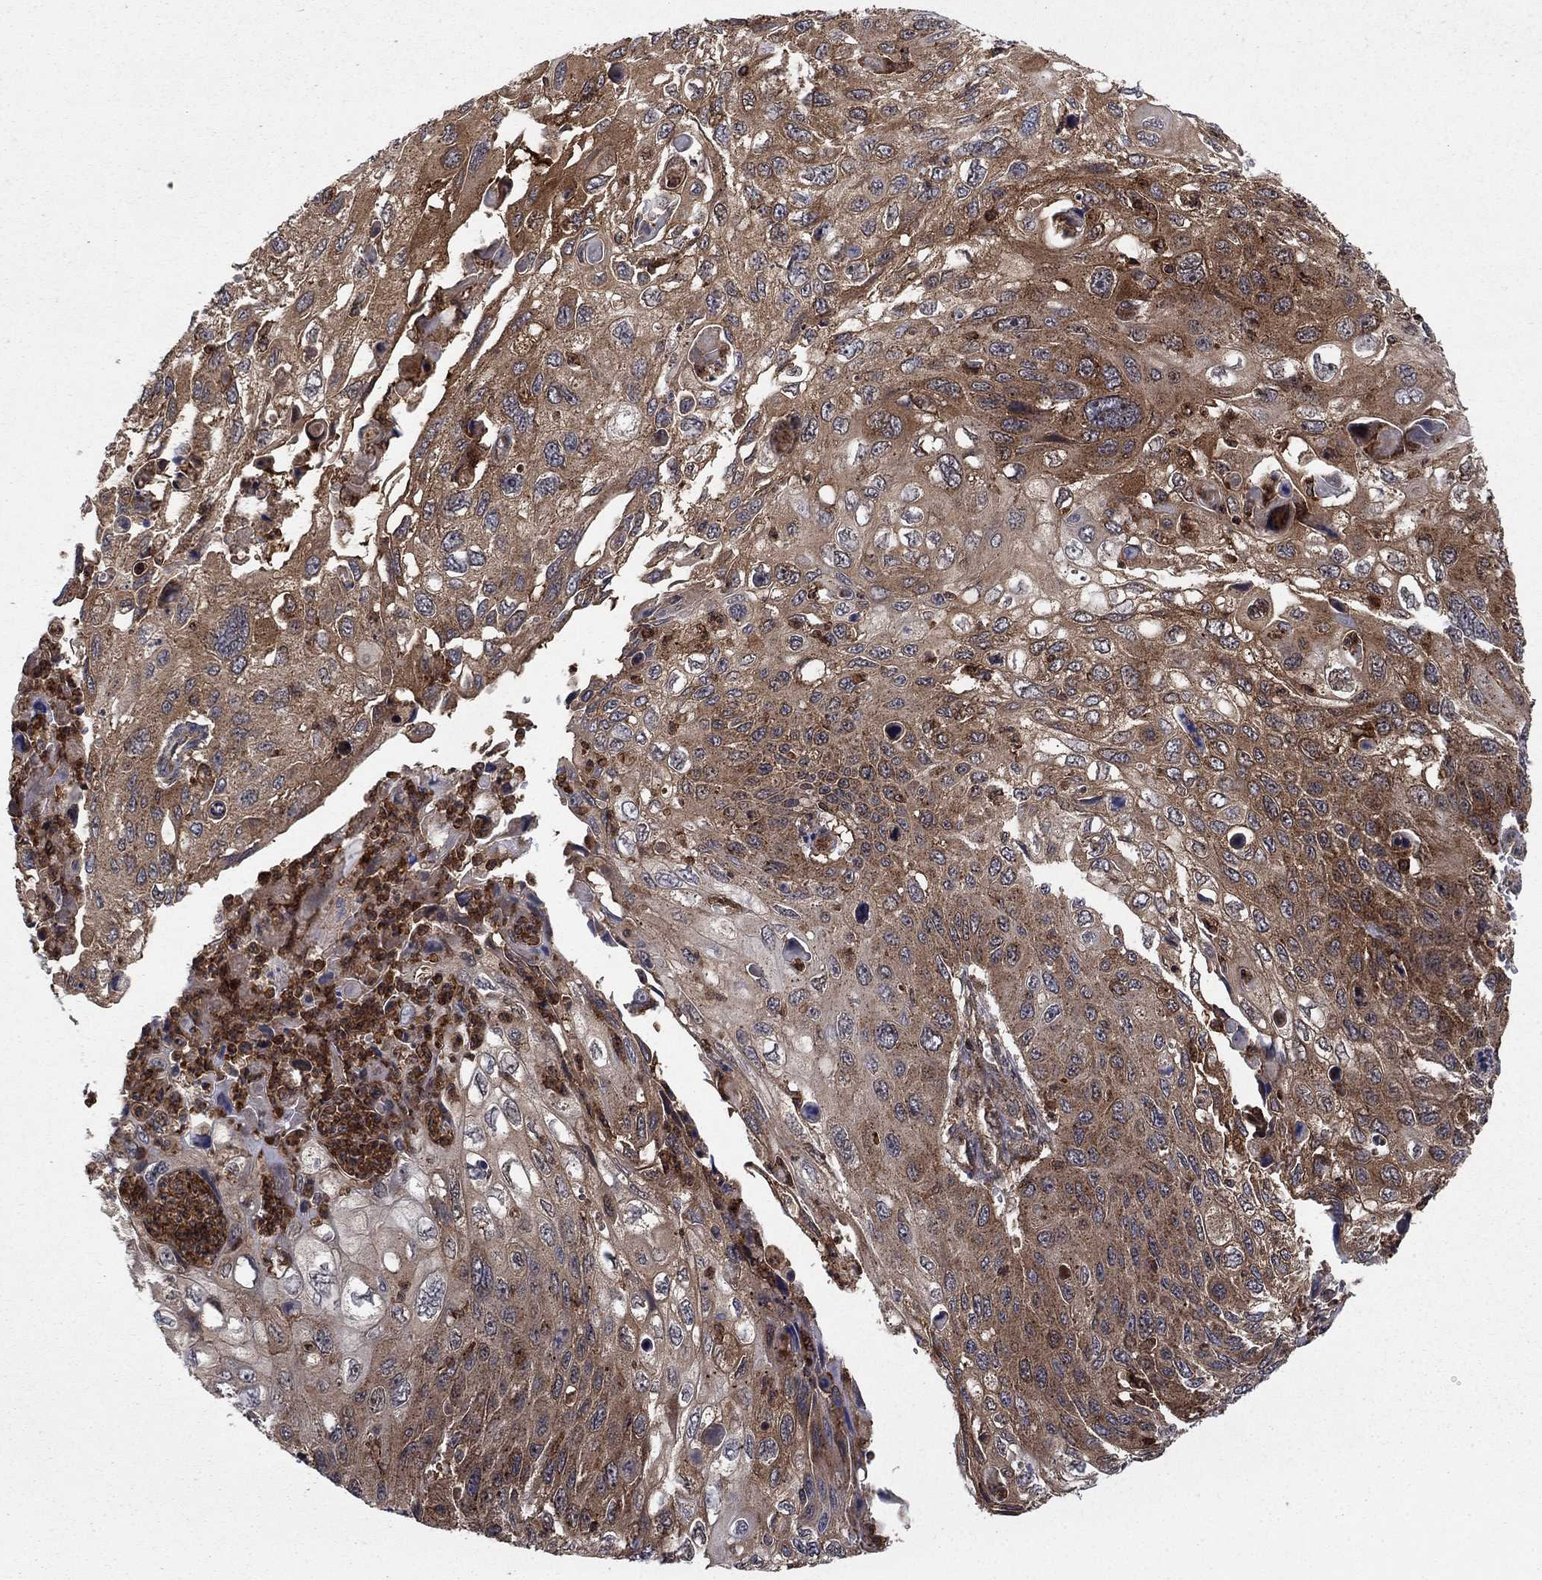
{"staining": {"intensity": "strong", "quantity": "25%-75%", "location": "cytoplasmic/membranous"}, "tissue": "cervical cancer", "cell_type": "Tumor cells", "image_type": "cancer", "snomed": [{"axis": "morphology", "description": "Squamous cell carcinoma, NOS"}, {"axis": "topography", "description": "Cervix"}], "caption": "A photomicrograph showing strong cytoplasmic/membranous expression in about 25%-75% of tumor cells in cervical cancer (squamous cell carcinoma), as visualized by brown immunohistochemical staining.", "gene": "IFI35", "patient": {"sex": "female", "age": 70}}